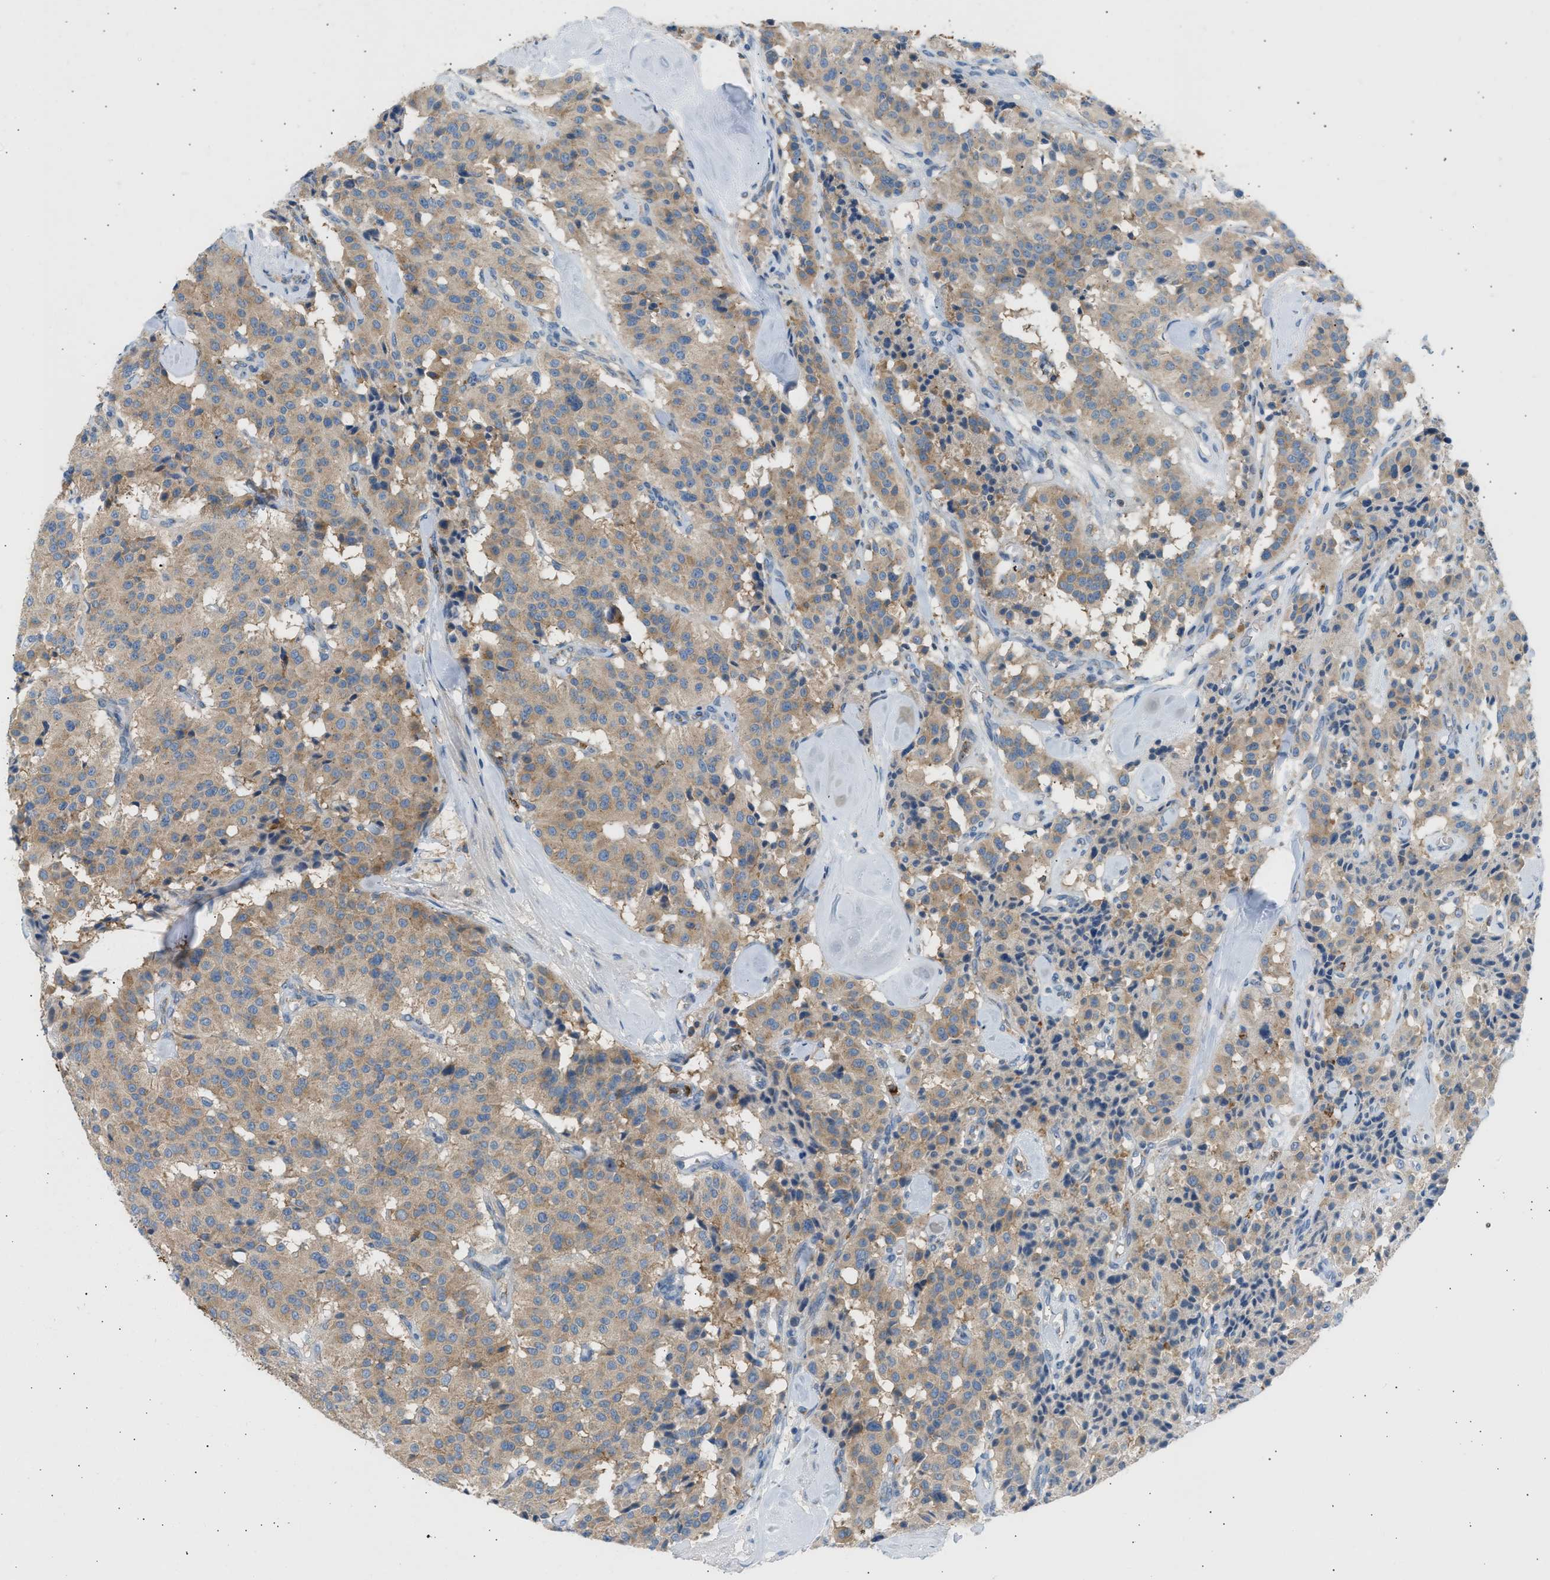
{"staining": {"intensity": "weak", "quantity": ">75%", "location": "cytoplasmic/membranous"}, "tissue": "carcinoid", "cell_type": "Tumor cells", "image_type": "cancer", "snomed": [{"axis": "morphology", "description": "Carcinoid, malignant, NOS"}, {"axis": "topography", "description": "Lung"}], "caption": "High-magnification brightfield microscopy of carcinoid stained with DAB (brown) and counterstained with hematoxylin (blue). tumor cells exhibit weak cytoplasmic/membranous expression is seen in about>75% of cells.", "gene": "TRIM50", "patient": {"sex": "male", "age": 30}}